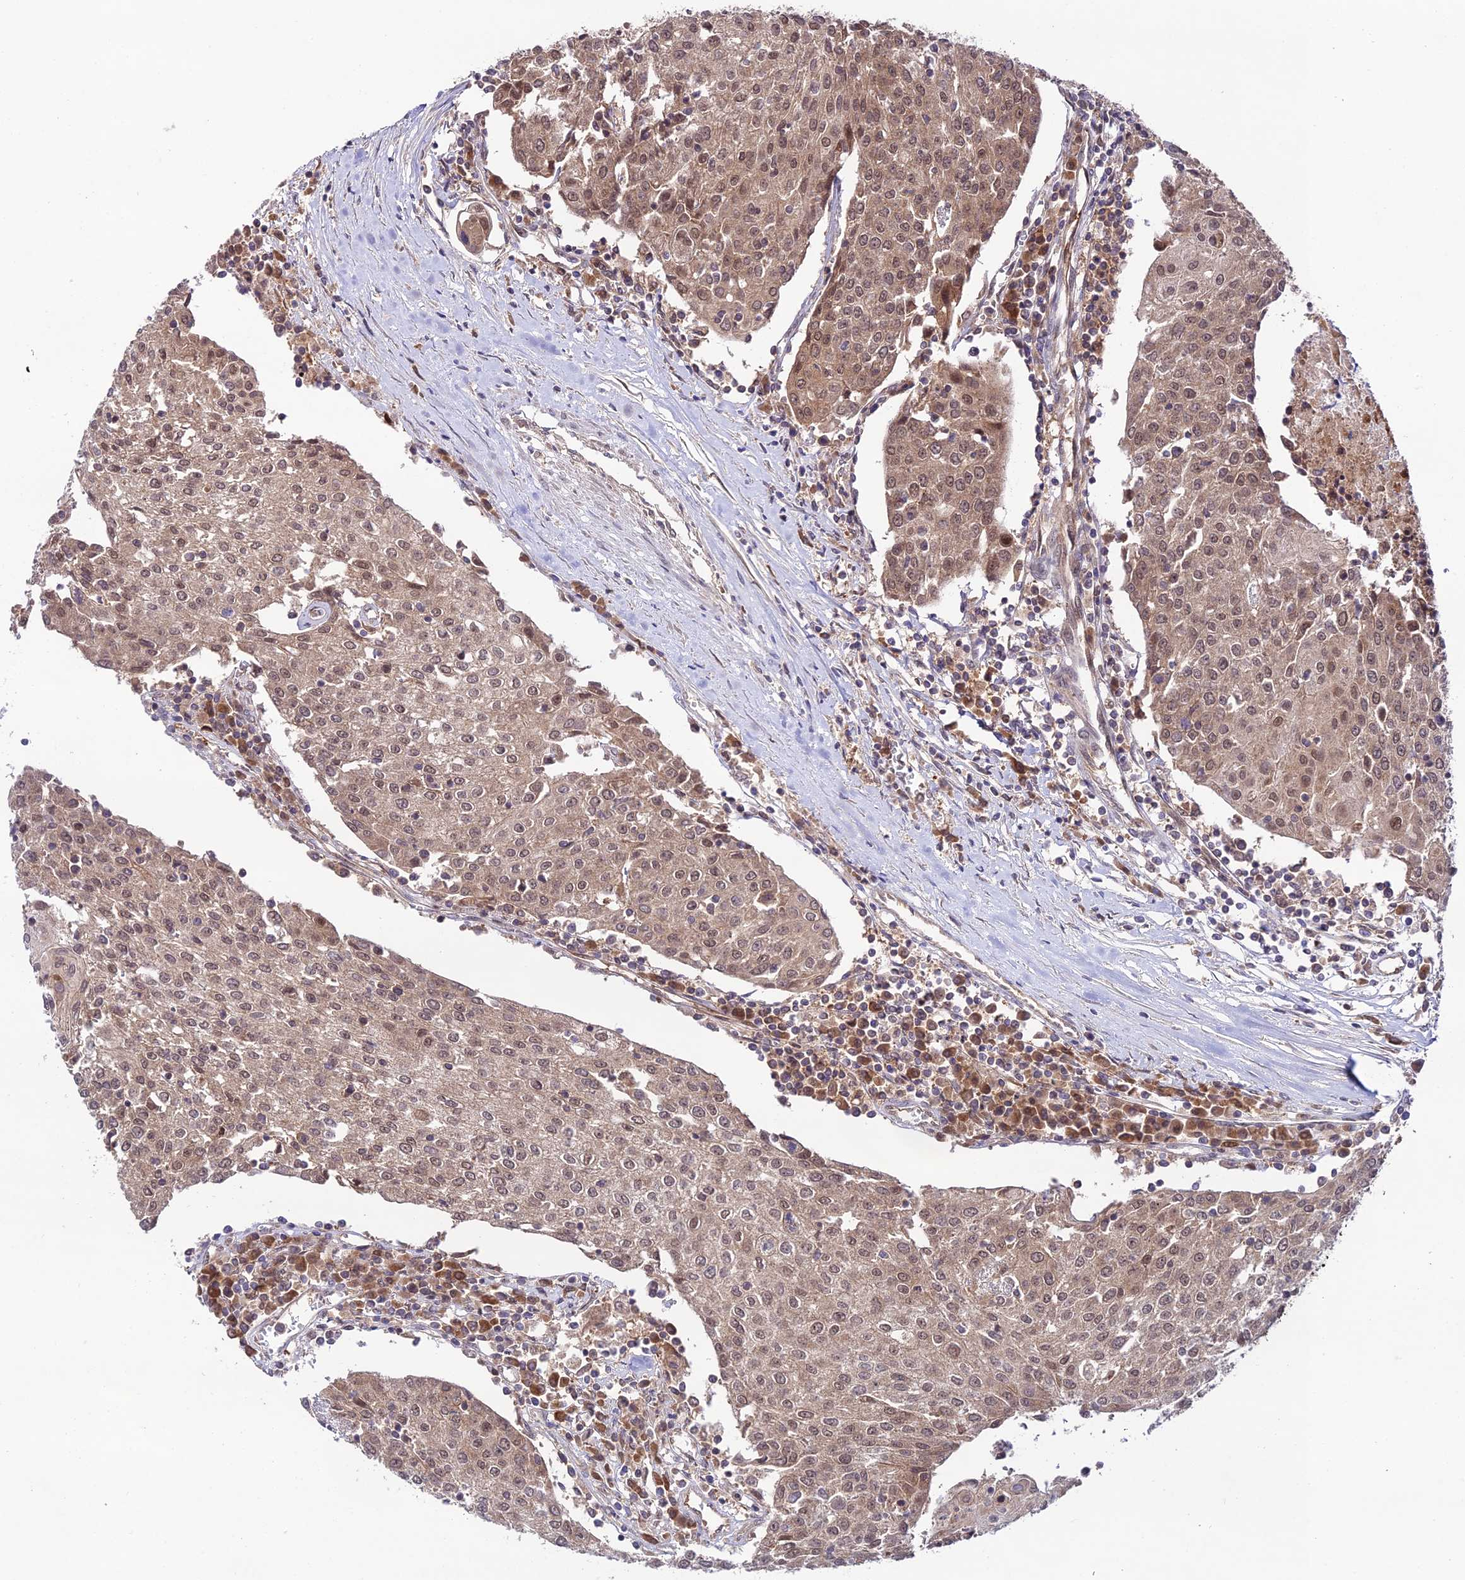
{"staining": {"intensity": "weak", "quantity": ">75%", "location": "cytoplasmic/membranous,nuclear"}, "tissue": "urothelial cancer", "cell_type": "Tumor cells", "image_type": "cancer", "snomed": [{"axis": "morphology", "description": "Urothelial carcinoma, High grade"}, {"axis": "topography", "description": "Urinary bladder"}], "caption": "The histopathology image reveals a brown stain indicating the presence of a protein in the cytoplasmic/membranous and nuclear of tumor cells in high-grade urothelial carcinoma. (DAB (3,3'-diaminobenzidine) = brown stain, brightfield microscopy at high magnification).", "gene": "TRIM40", "patient": {"sex": "female", "age": 85}}